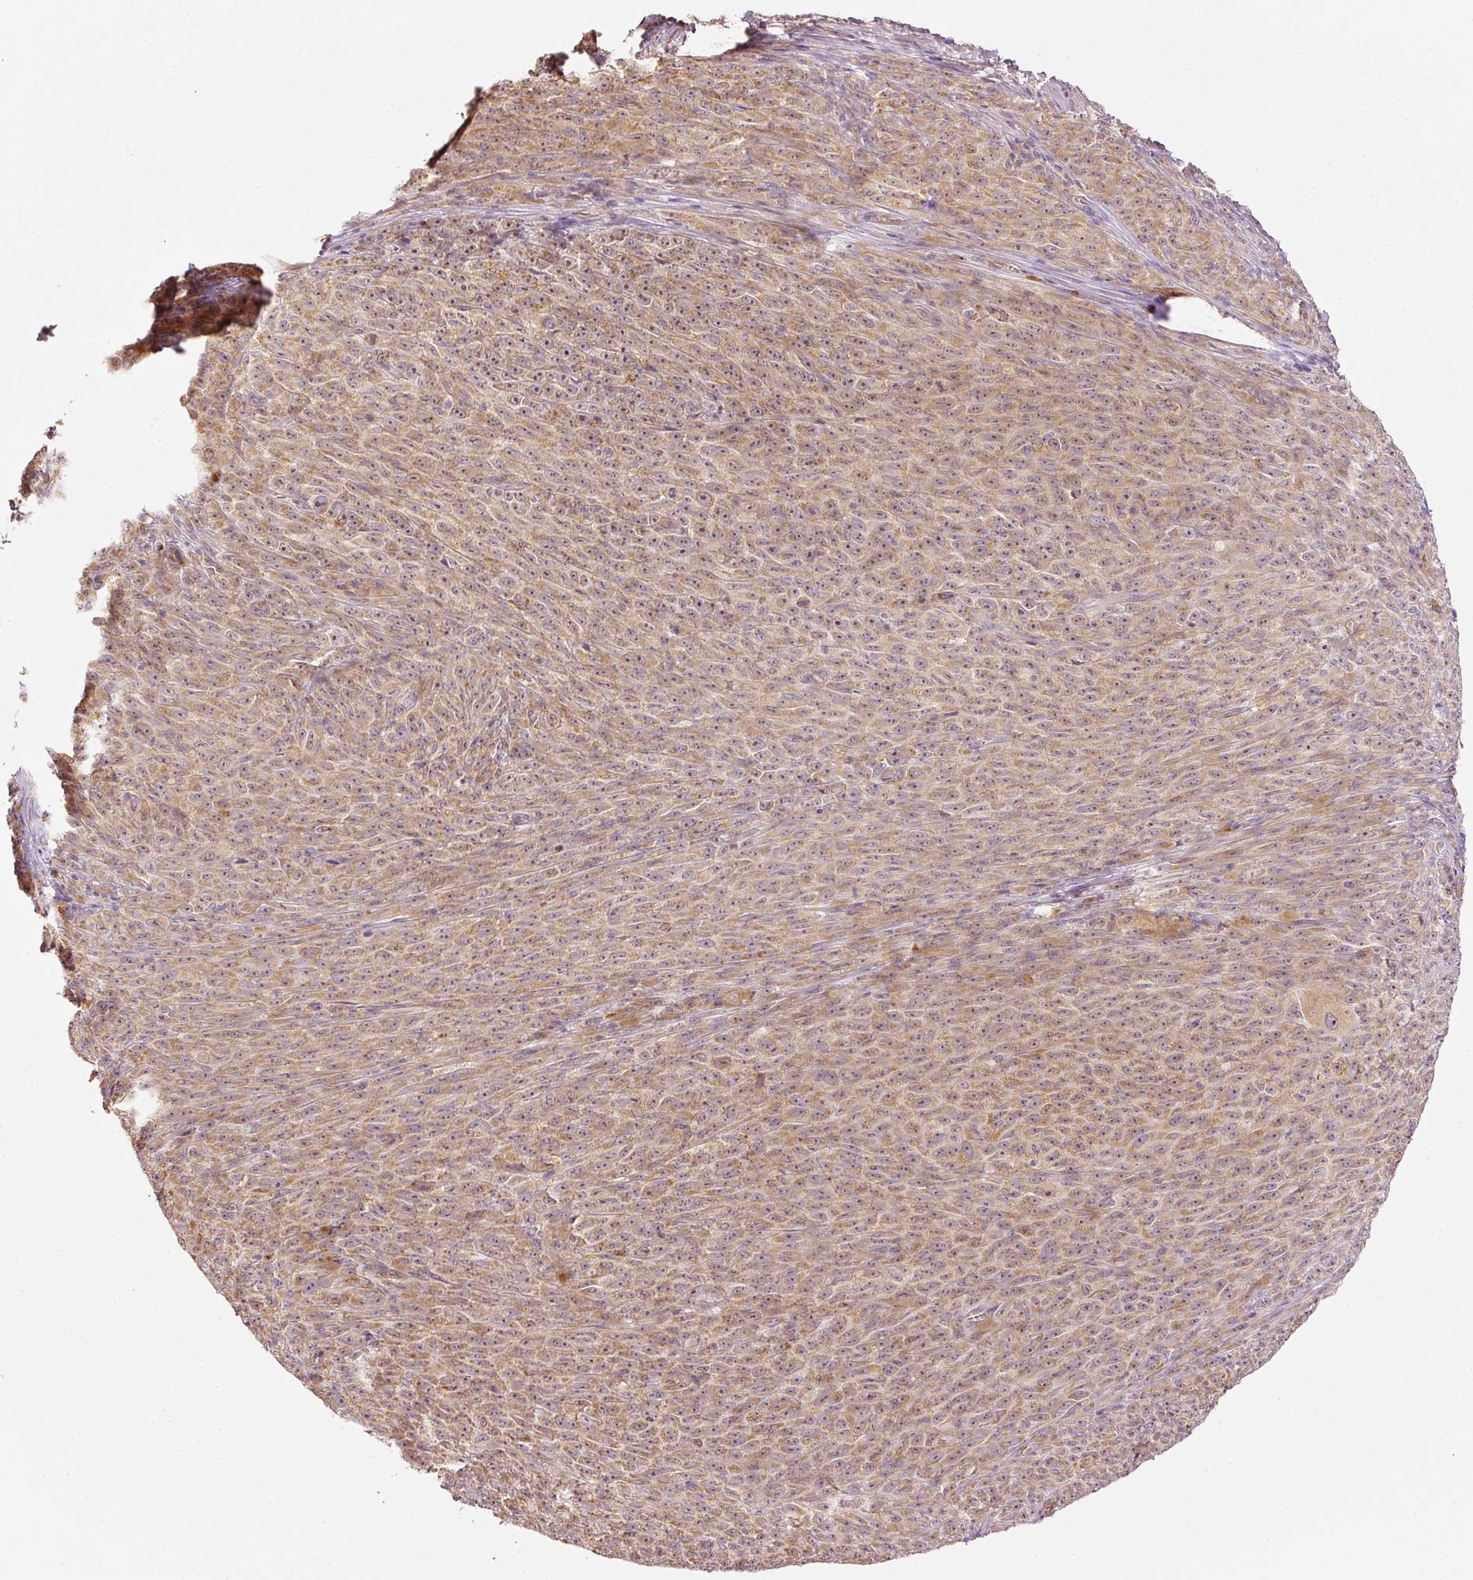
{"staining": {"intensity": "moderate", "quantity": ">75%", "location": "cytoplasmic/membranous,nuclear"}, "tissue": "melanoma", "cell_type": "Tumor cells", "image_type": "cancer", "snomed": [{"axis": "morphology", "description": "Malignant melanoma, NOS"}, {"axis": "topography", "description": "Skin"}], "caption": "IHC (DAB (3,3'-diaminobenzidine)) staining of melanoma reveals moderate cytoplasmic/membranous and nuclear protein positivity in approximately >75% of tumor cells.", "gene": "CDC20B", "patient": {"sex": "female", "age": 82}}